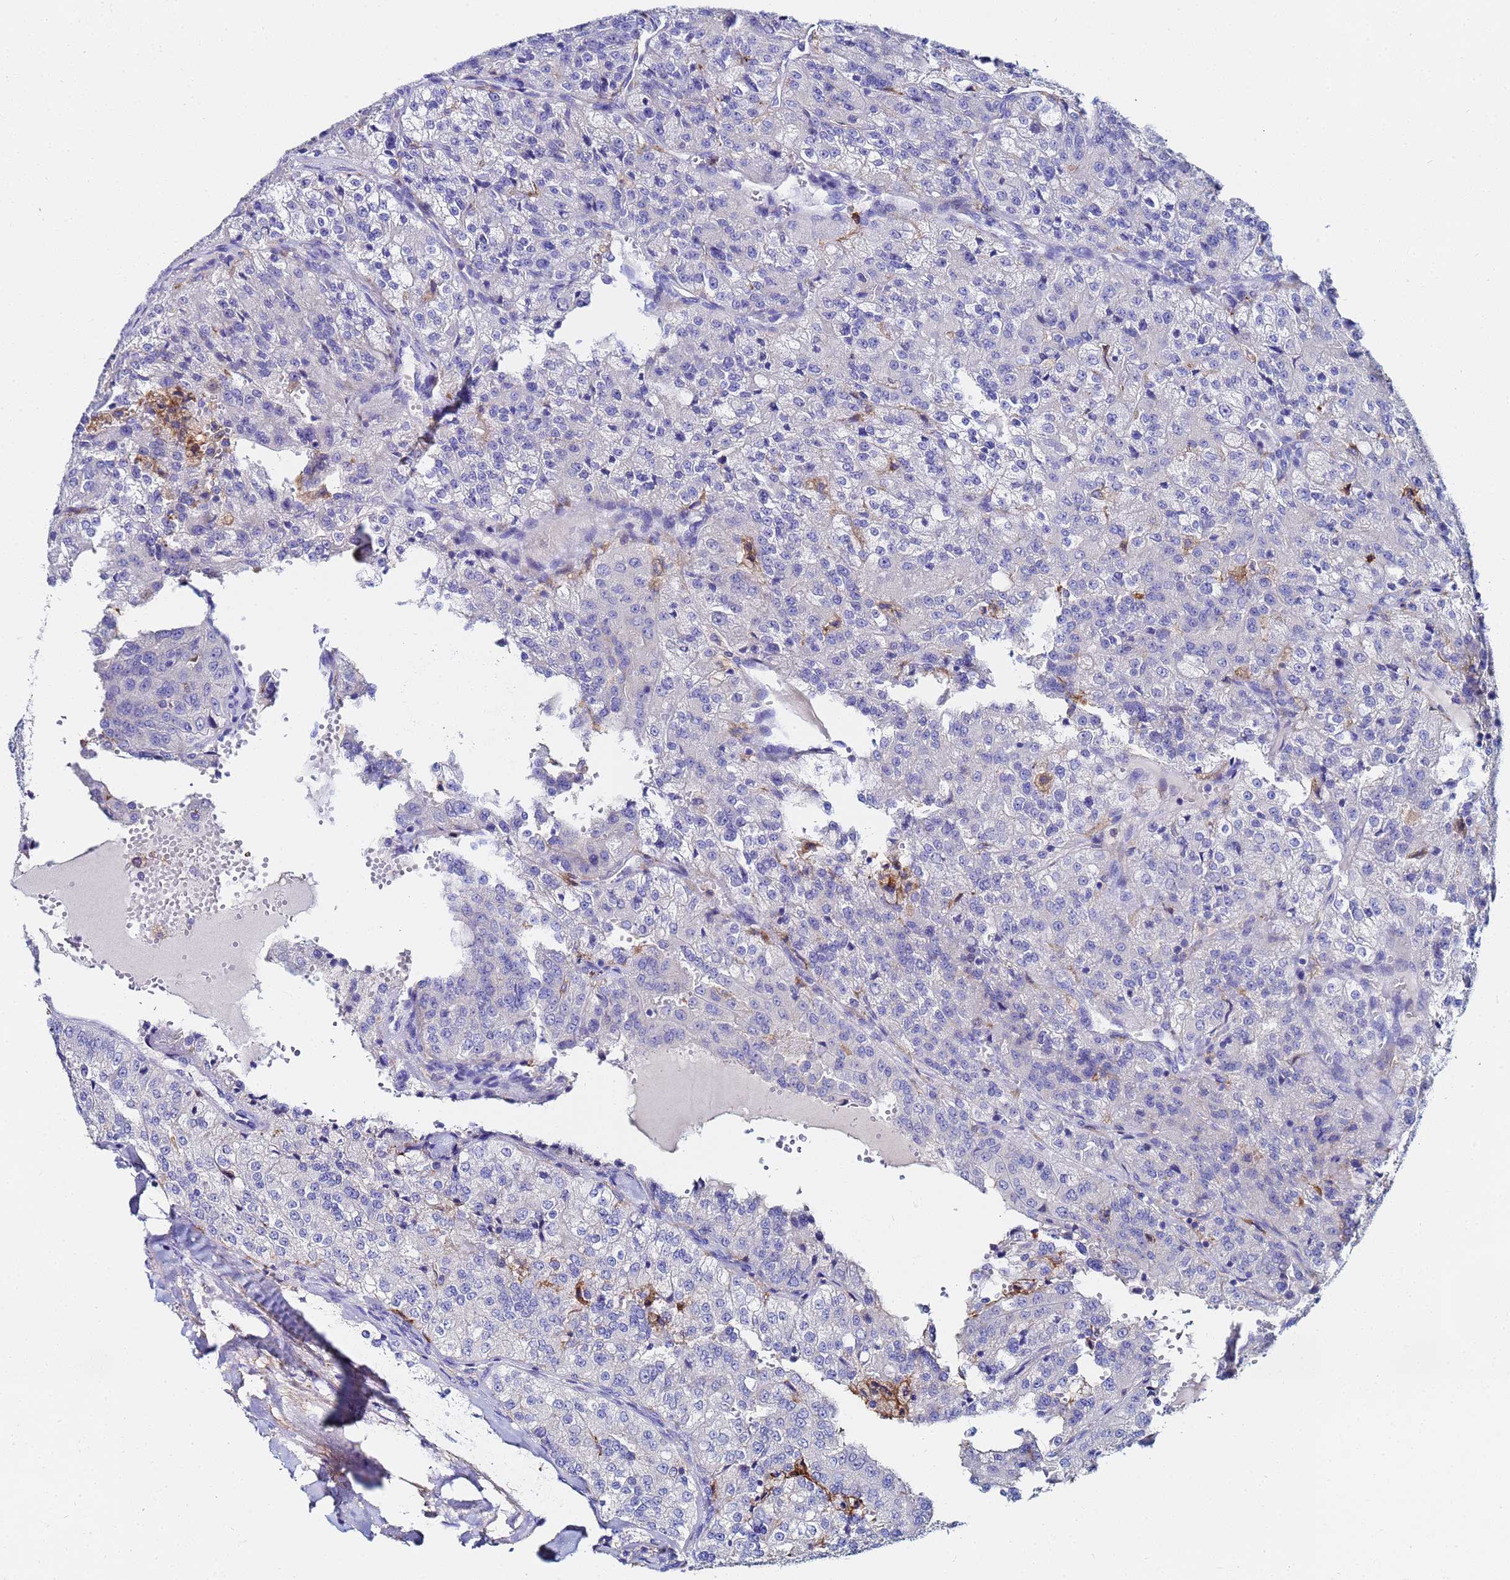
{"staining": {"intensity": "negative", "quantity": "none", "location": "none"}, "tissue": "renal cancer", "cell_type": "Tumor cells", "image_type": "cancer", "snomed": [{"axis": "morphology", "description": "Adenocarcinoma, NOS"}, {"axis": "topography", "description": "Kidney"}], "caption": "Protein analysis of adenocarcinoma (renal) reveals no significant staining in tumor cells.", "gene": "BASP1", "patient": {"sex": "female", "age": 63}}